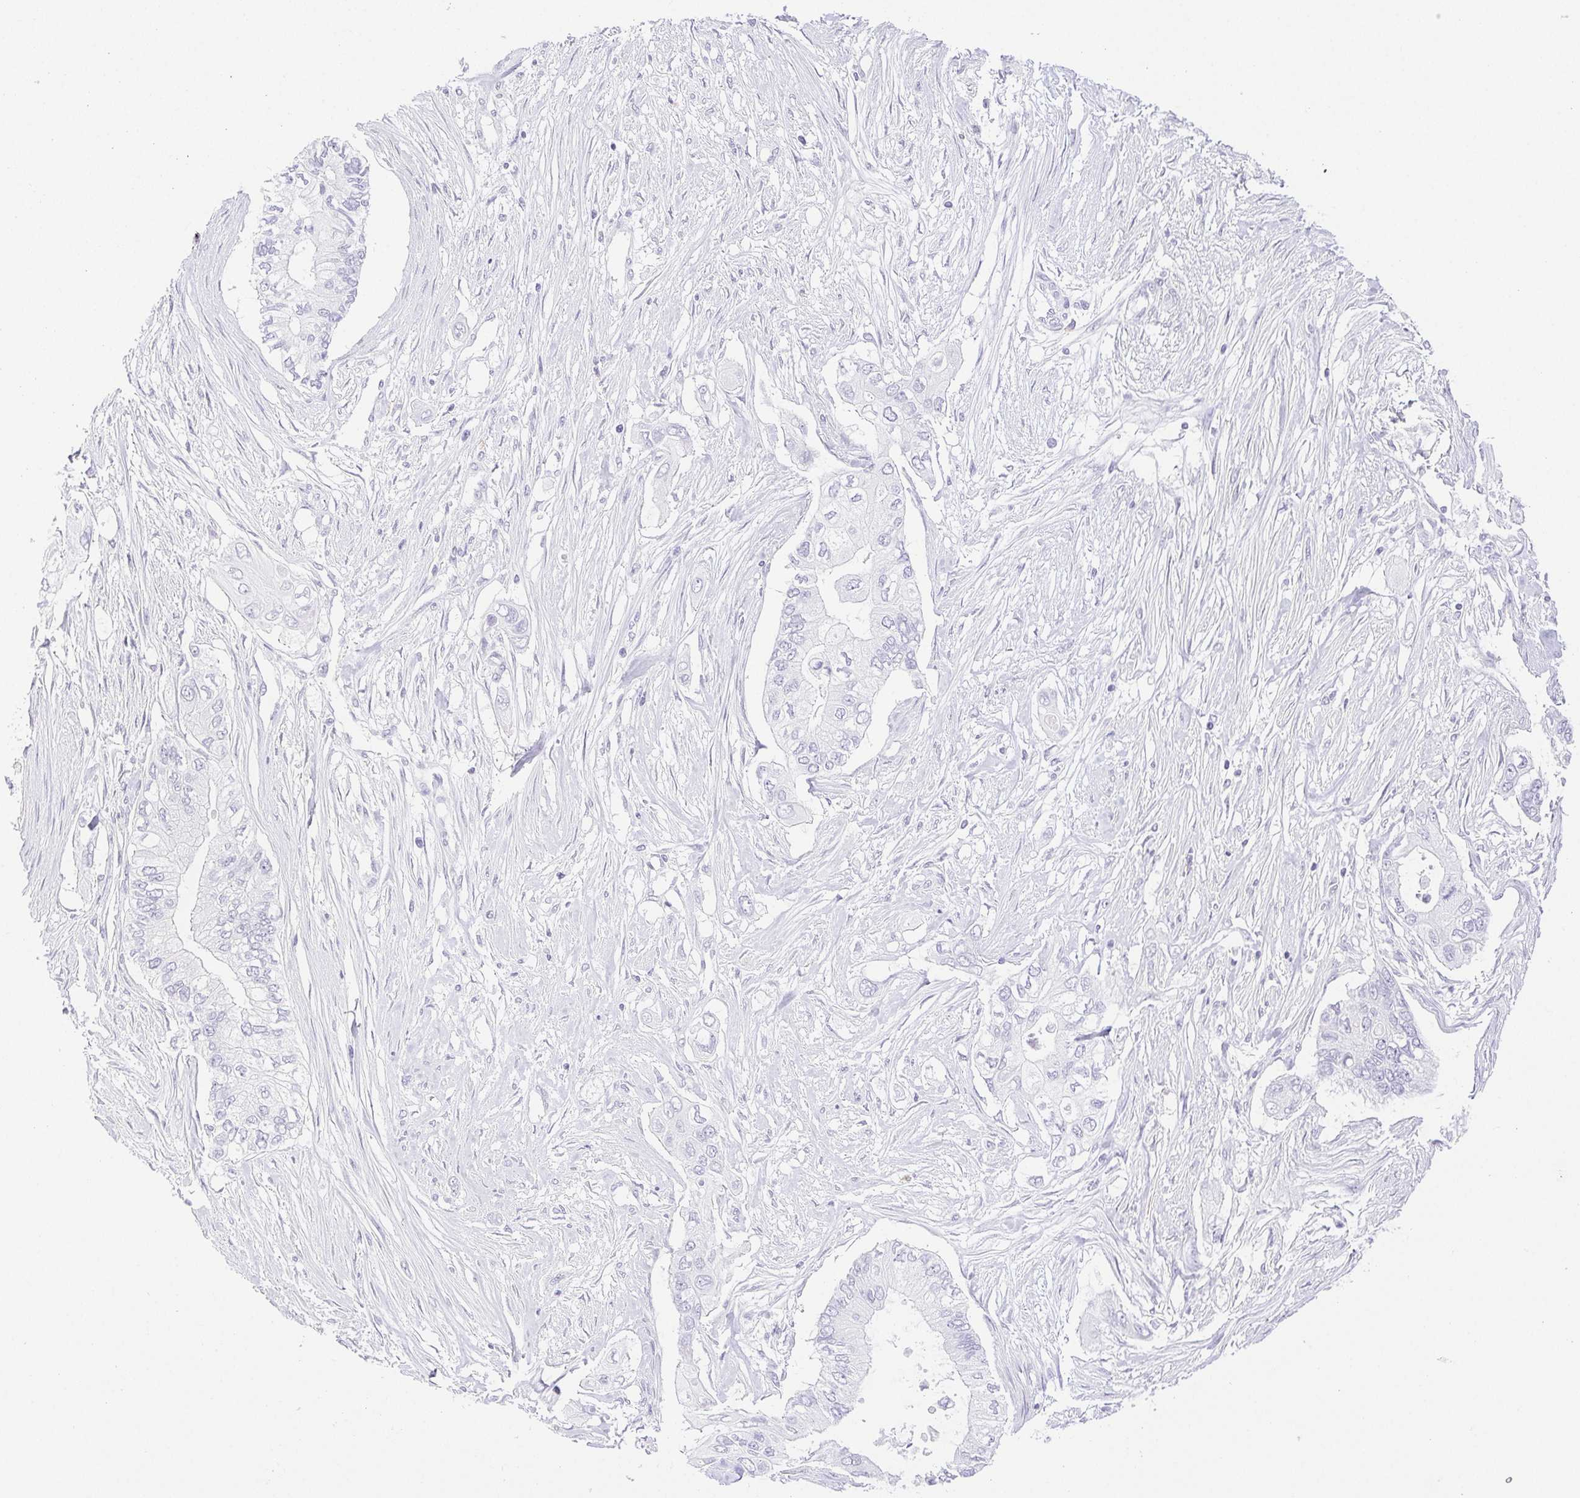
{"staining": {"intensity": "negative", "quantity": "none", "location": "none"}, "tissue": "pancreatic cancer", "cell_type": "Tumor cells", "image_type": "cancer", "snomed": [{"axis": "morphology", "description": "Adenocarcinoma, NOS"}, {"axis": "topography", "description": "Pancreas"}], "caption": "Immunohistochemistry (IHC) of pancreatic cancer exhibits no staining in tumor cells. (DAB (3,3'-diaminobenzidine) immunohistochemistry with hematoxylin counter stain).", "gene": "HLA-G", "patient": {"sex": "female", "age": 63}}